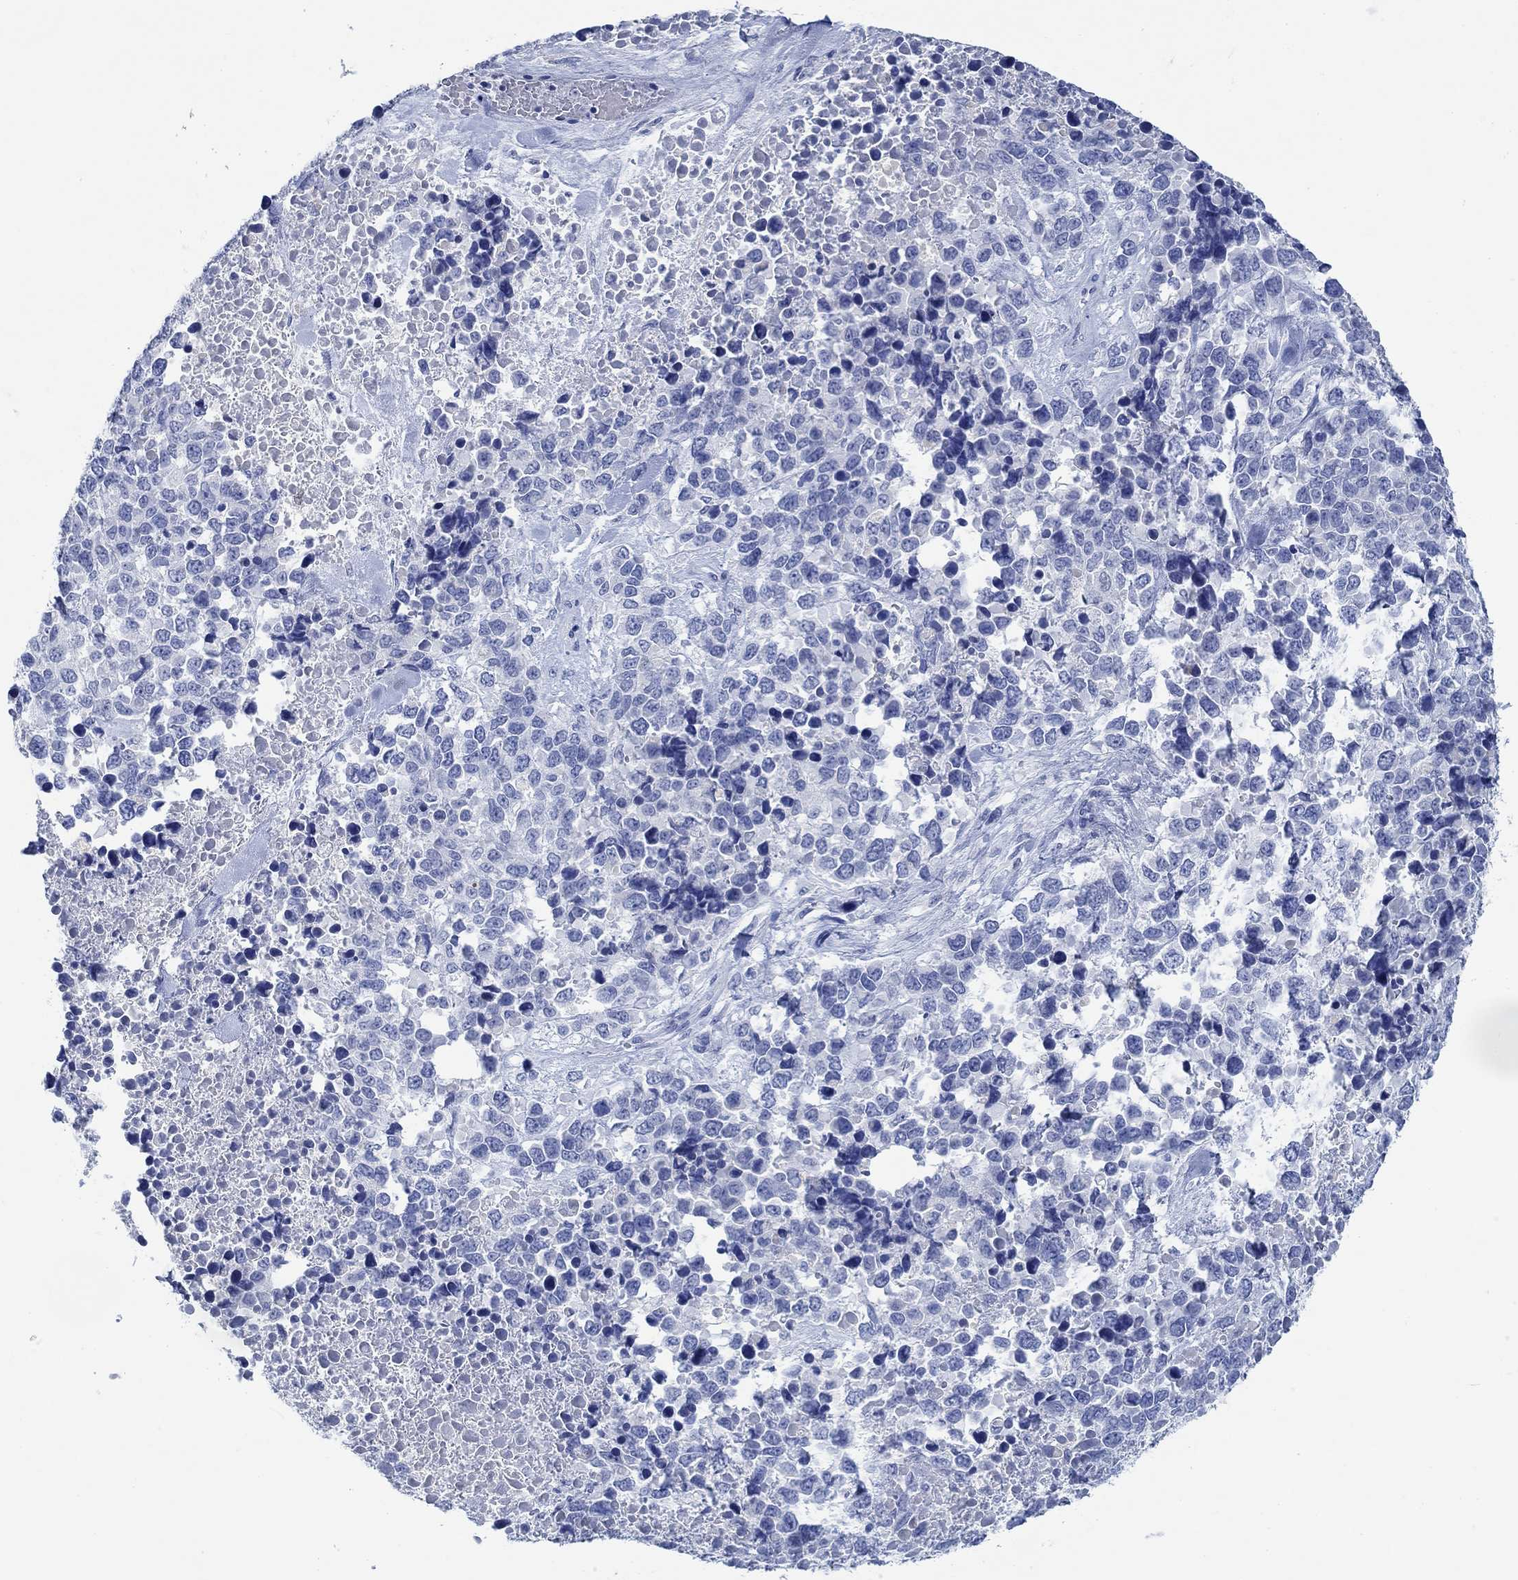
{"staining": {"intensity": "negative", "quantity": "none", "location": "none"}, "tissue": "melanoma", "cell_type": "Tumor cells", "image_type": "cancer", "snomed": [{"axis": "morphology", "description": "Malignant melanoma, Metastatic site"}, {"axis": "topography", "description": "Skin"}], "caption": "Immunohistochemical staining of melanoma displays no significant positivity in tumor cells.", "gene": "PPP1R17", "patient": {"sex": "male", "age": 84}}